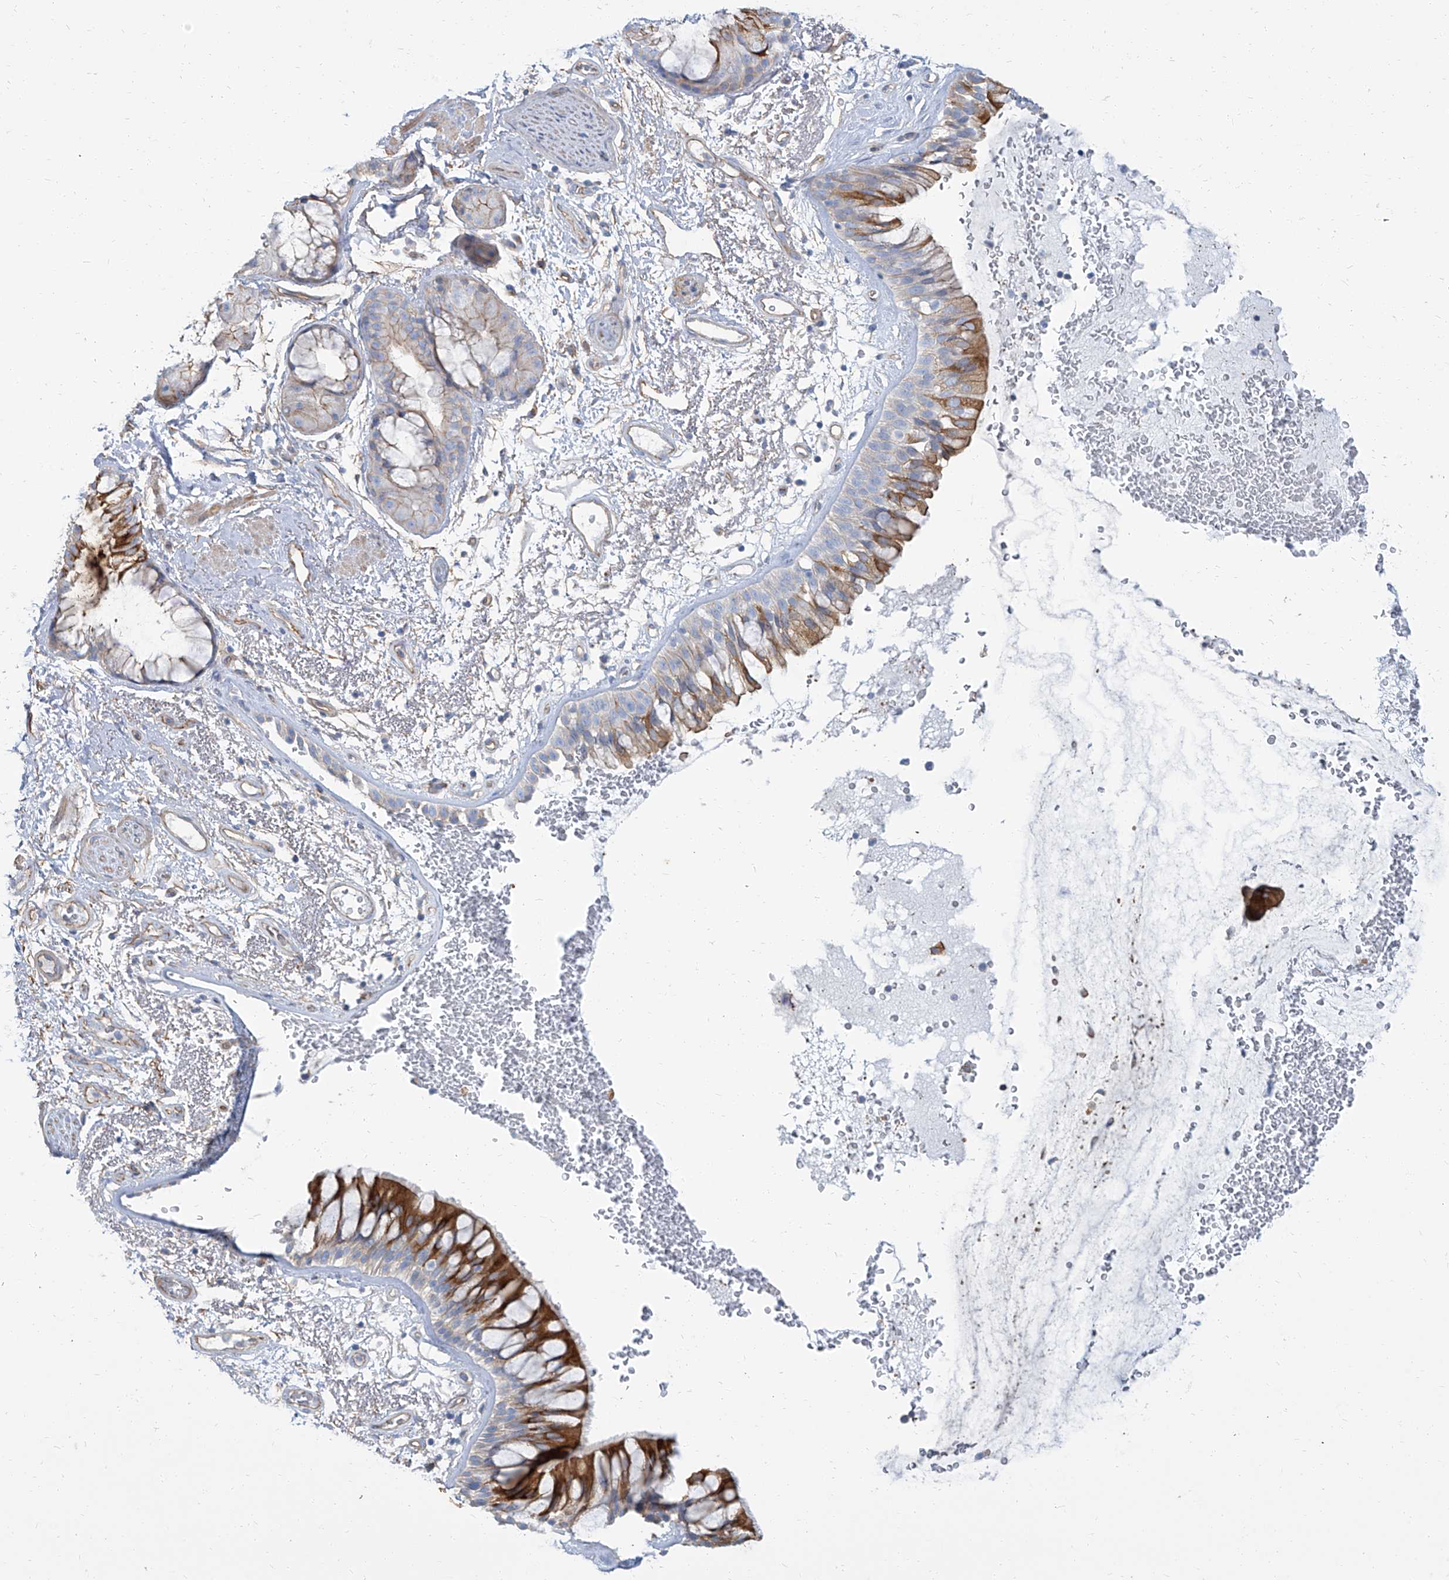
{"staining": {"intensity": "strong", "quantity": "25%-75%", "location": "cytoplasmic/membranous"}, "tissue": "bronchus", "cell_type": "Respiratory epithelial cells", "image_type": "normal", "snomed": [{"axis": "morphology", "description": "Normal tissue, NOS"}, {"axis": "morphology", "description": "Squamous cell carcinoma, NOS"}, {"axis": "topography", "description": "Lymph node"}, {"axis": "topography", "description": "Bronchus"}, {"axis": "topography", "description": "Lung"}], "caption": "Bronchus stained with immunohistochemistry (IHC) demonstrates strong cytoplasmic/membranous positivity in about 25%-75% of respiratory epithelial cells.", "gene": "TXLNB", "patient": {"sex": "male", "age": 66}}